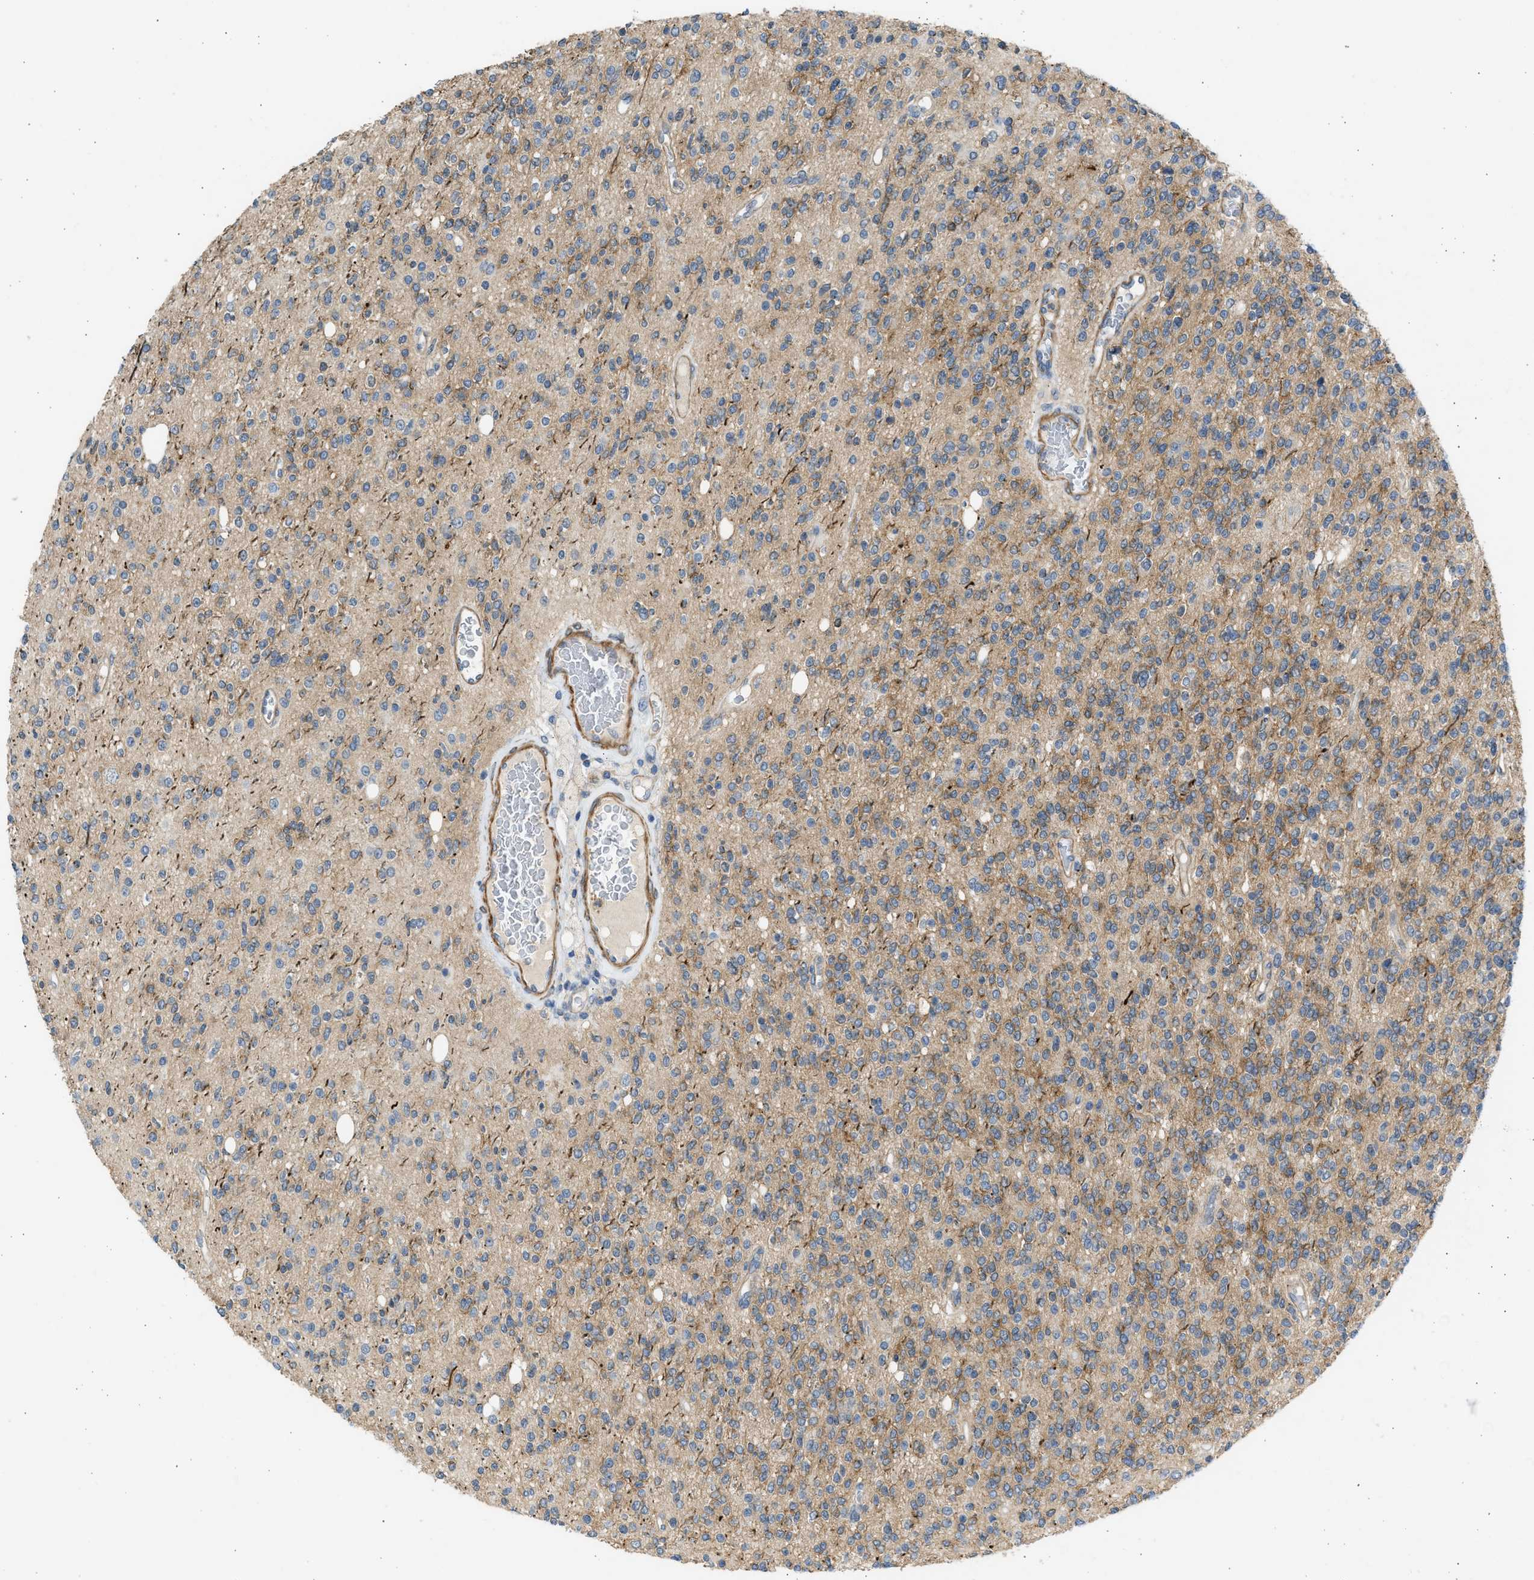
{"staining": {"intensity": "weak", "quantity": ">75%", "location": "cytoplasmic/membranous"}, "tissue": "glioma", "cell_type": "Tumor cells", "image_type": "cancer", "snomed": [{"axis": "morphology", "description": "Glioma, malignant, High grade"}, {"axis": "topography", "description": "Brain"}], "caption": "This micrograph displays immunohistochemistry (IHC) staining of human glioma, with low weak cytoplasmic/membranous expression in about >75% of tumor cells.", "gene": "PCNX3", "patient": {"sex": "male", "age": 34}}